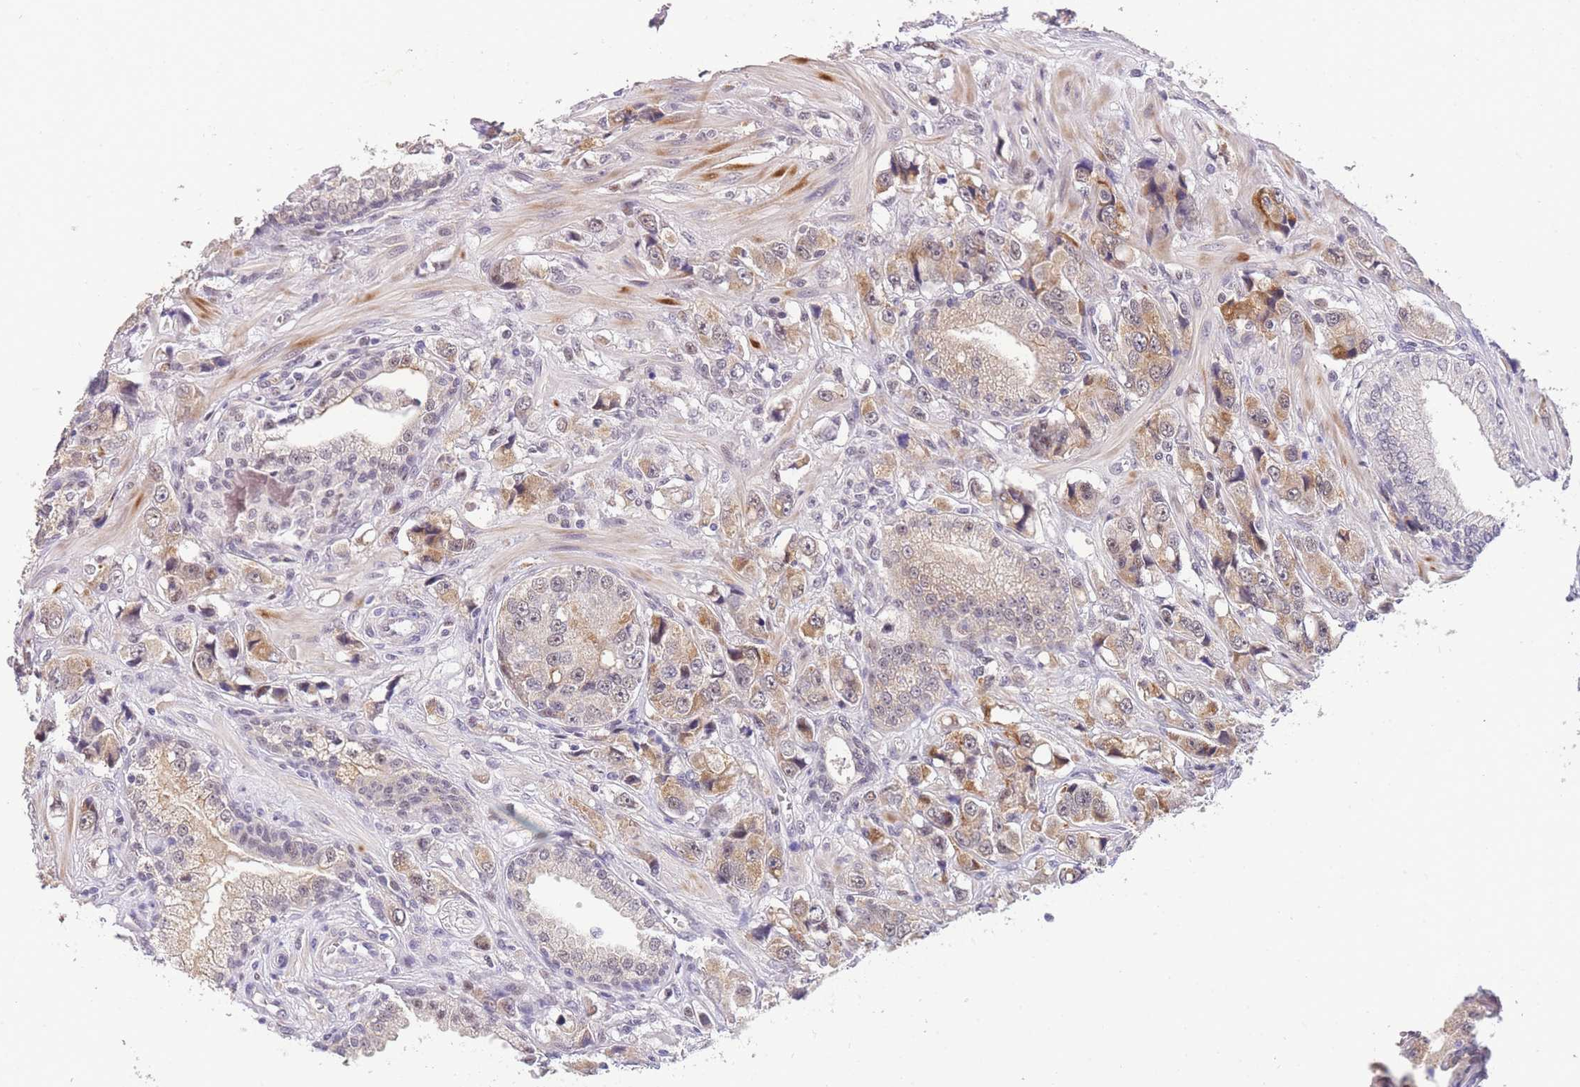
{"staining": {"intensity": "moderate", "quantity": "<25%", "location": "cytoplasmic/membranous"}, "tissue": "prostate cancer", "cell_type": "Tumor cells", "image_type": "cancer", "snomed": [{"axis": "morphology", "description": "Adenocarcinoma, High grade"}, {"axis": "topography", "description": "Prostate"}], "caption": "IHC micrograph of neoplastic tissue: prostate cancer stained using immunohistochemistry (IHC) reveals low levels of moderate protein expression localized specifically in the cytoplasmic/membranous of tumor cells, appearing as a cytoplasmic/membranous brown color.", "gene": "SLC35F2", "patient": {"sex": "male", "age": 74}}